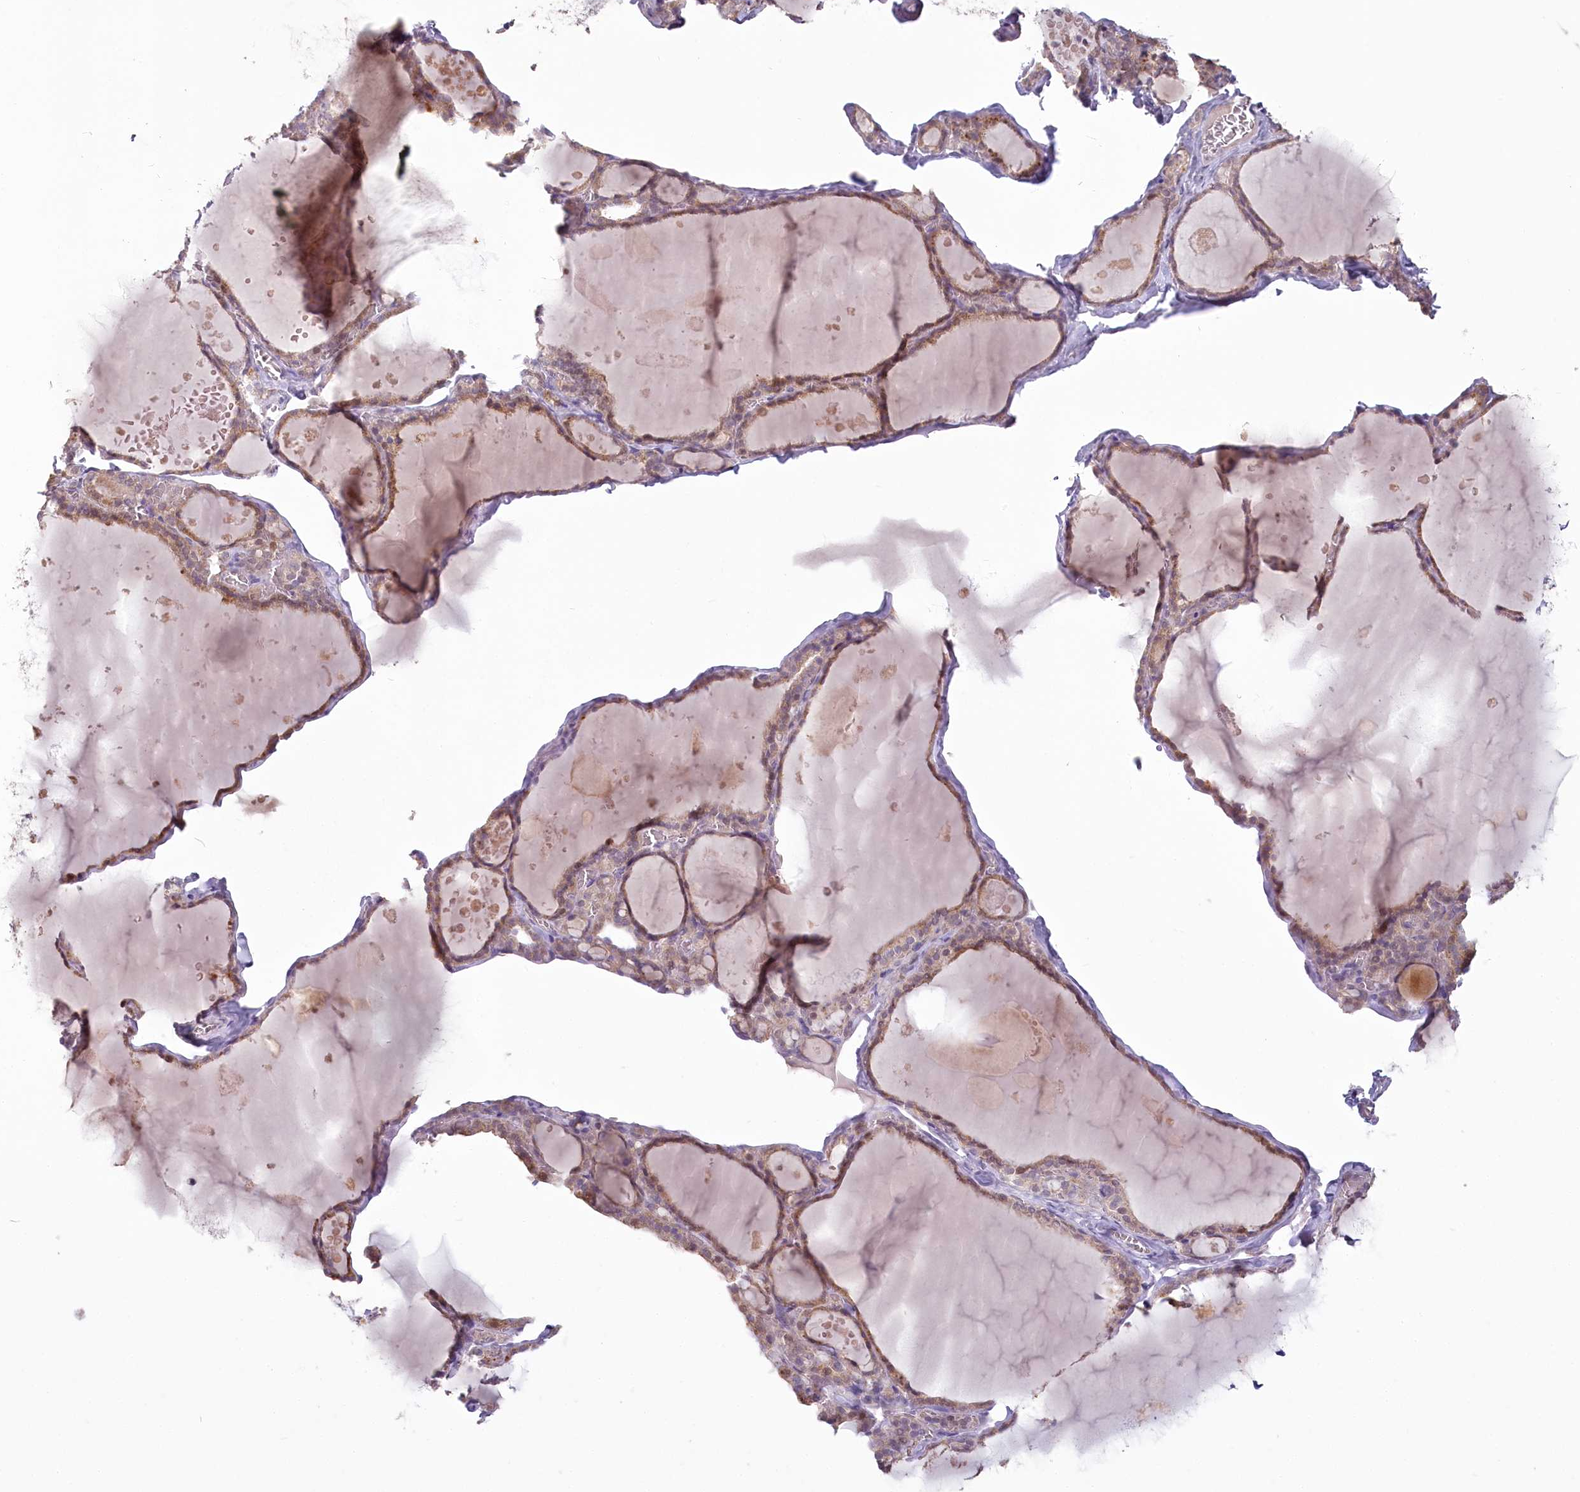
{"staining": {"intensity": "moderate", "quantity": "25%-75%", "location": "cytoplasmic/membranous,nuclear"}, "tissue": "thyroid gland", "cell_type": "Glandular cells", "image_type": "normal", "snomed": [{"axis": "morphology", "description": "Normal tissue, NOS"}, {"axis": "topography", "description": "Thyroid gland"}], "caption": "The histopathology image exhibits immunohistochemical staining of normal thyroid gland. There is moderate cytoplasmic/membranous,nuclear positivity is present in about 25%-75% of glandular cells.", "gene": "USP11", "patient": {"sex": "male", "age": 56}}